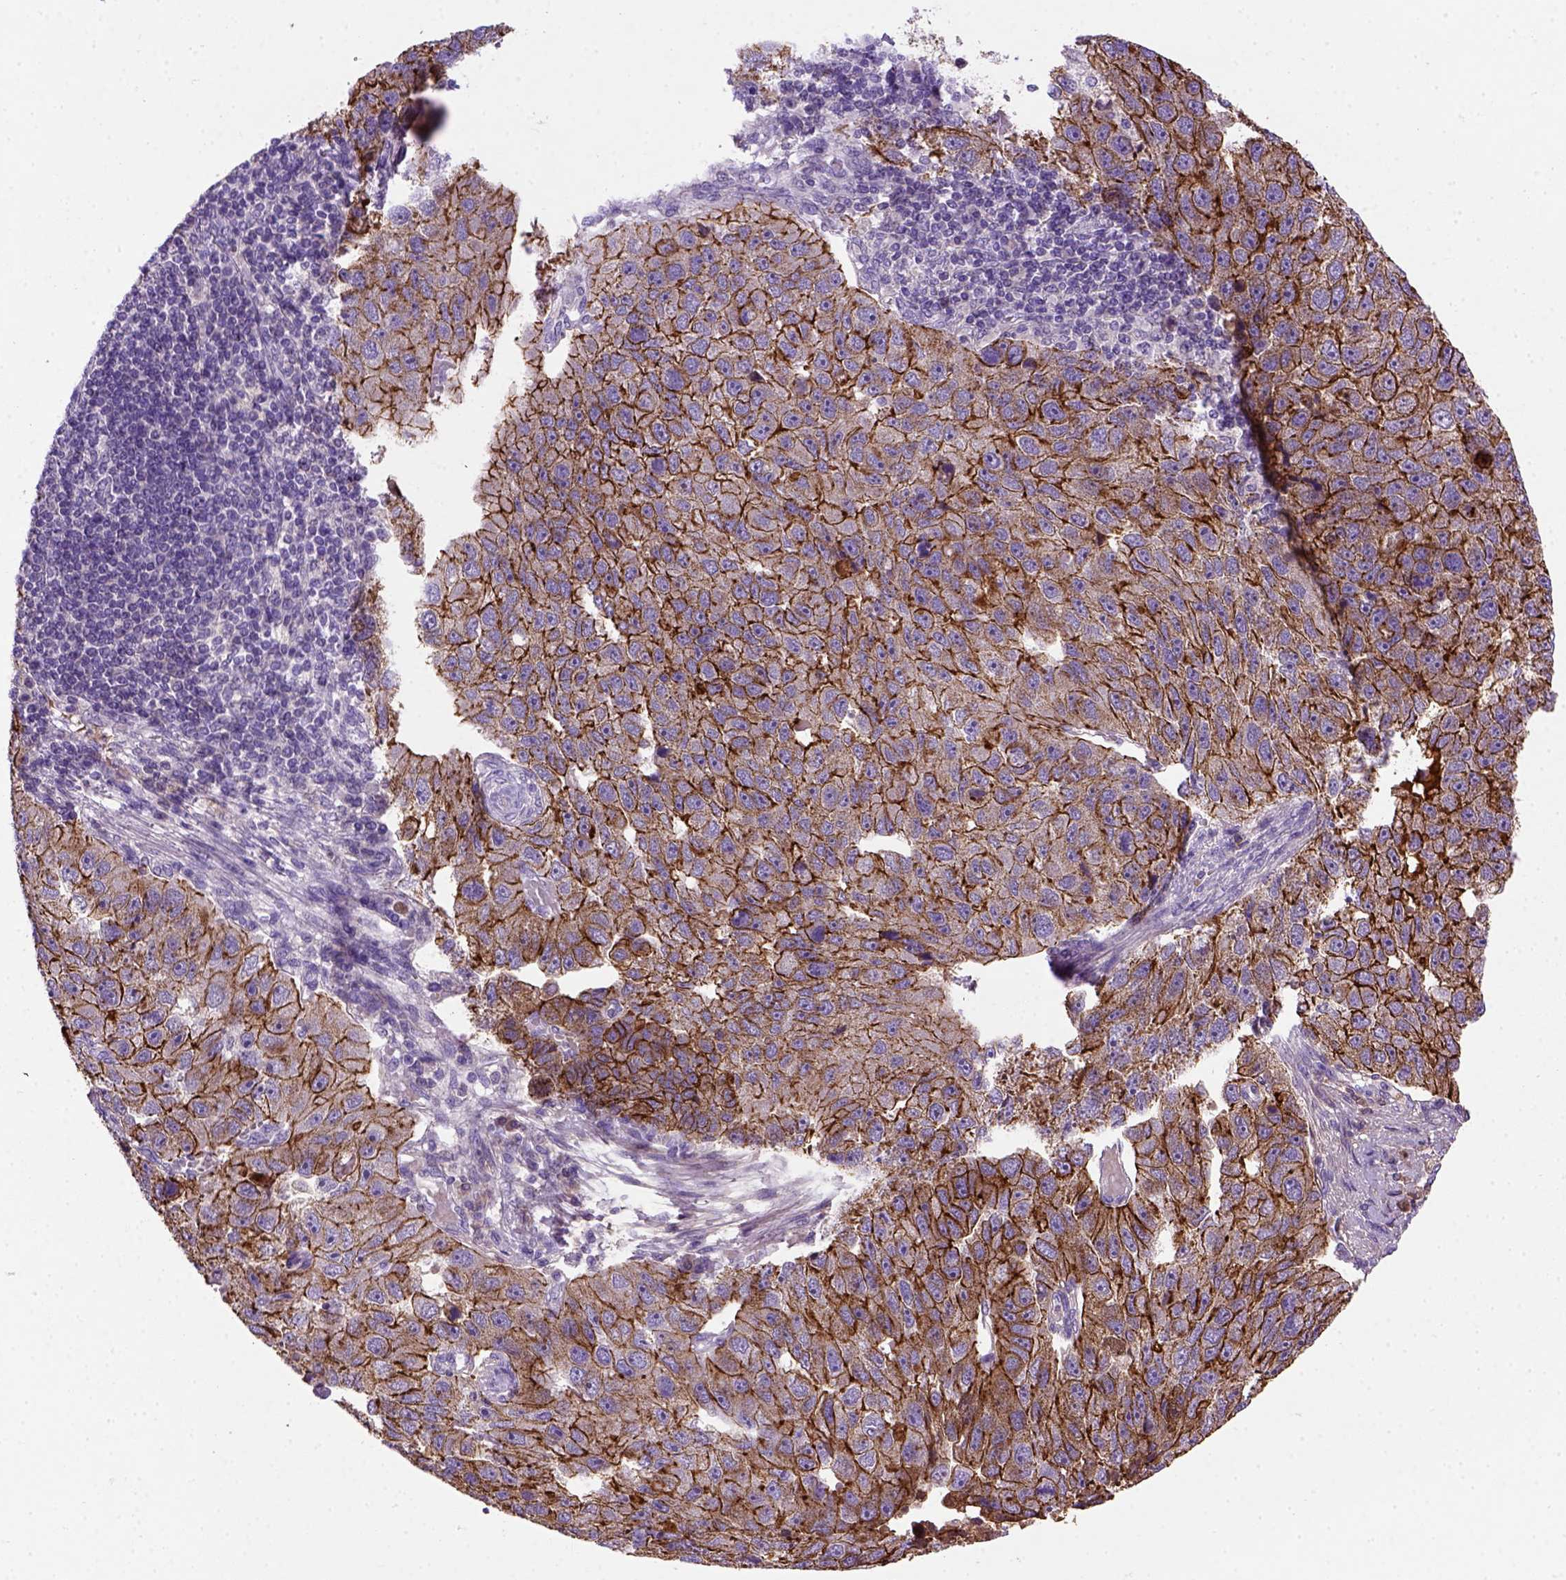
{"staining": {"intensity": "strong", "quantity": ">75%", "location": "cytoplasmic/membranous"}, "tissue": "pancreatic cancer", "cell_type": "Tumor cells", "image_type": "cancer", "snomed": [{"axis": "morphology", "description": "Adenocarcinoma, NOS"}, {"axis": "topography", "description": "Pancreas"}], "caption": "The micrograph displays immunohistochemical staining of pancreatic cancer (adenocarcinoma). There is strong cytoplasmic/membranous expression is seen in about >75% of tumor cells. The protein of interest is shown in brown color, while the nuclei are stained blue.", "gene": "CDH1", "patient": {"sex": "female", "age": 61}}